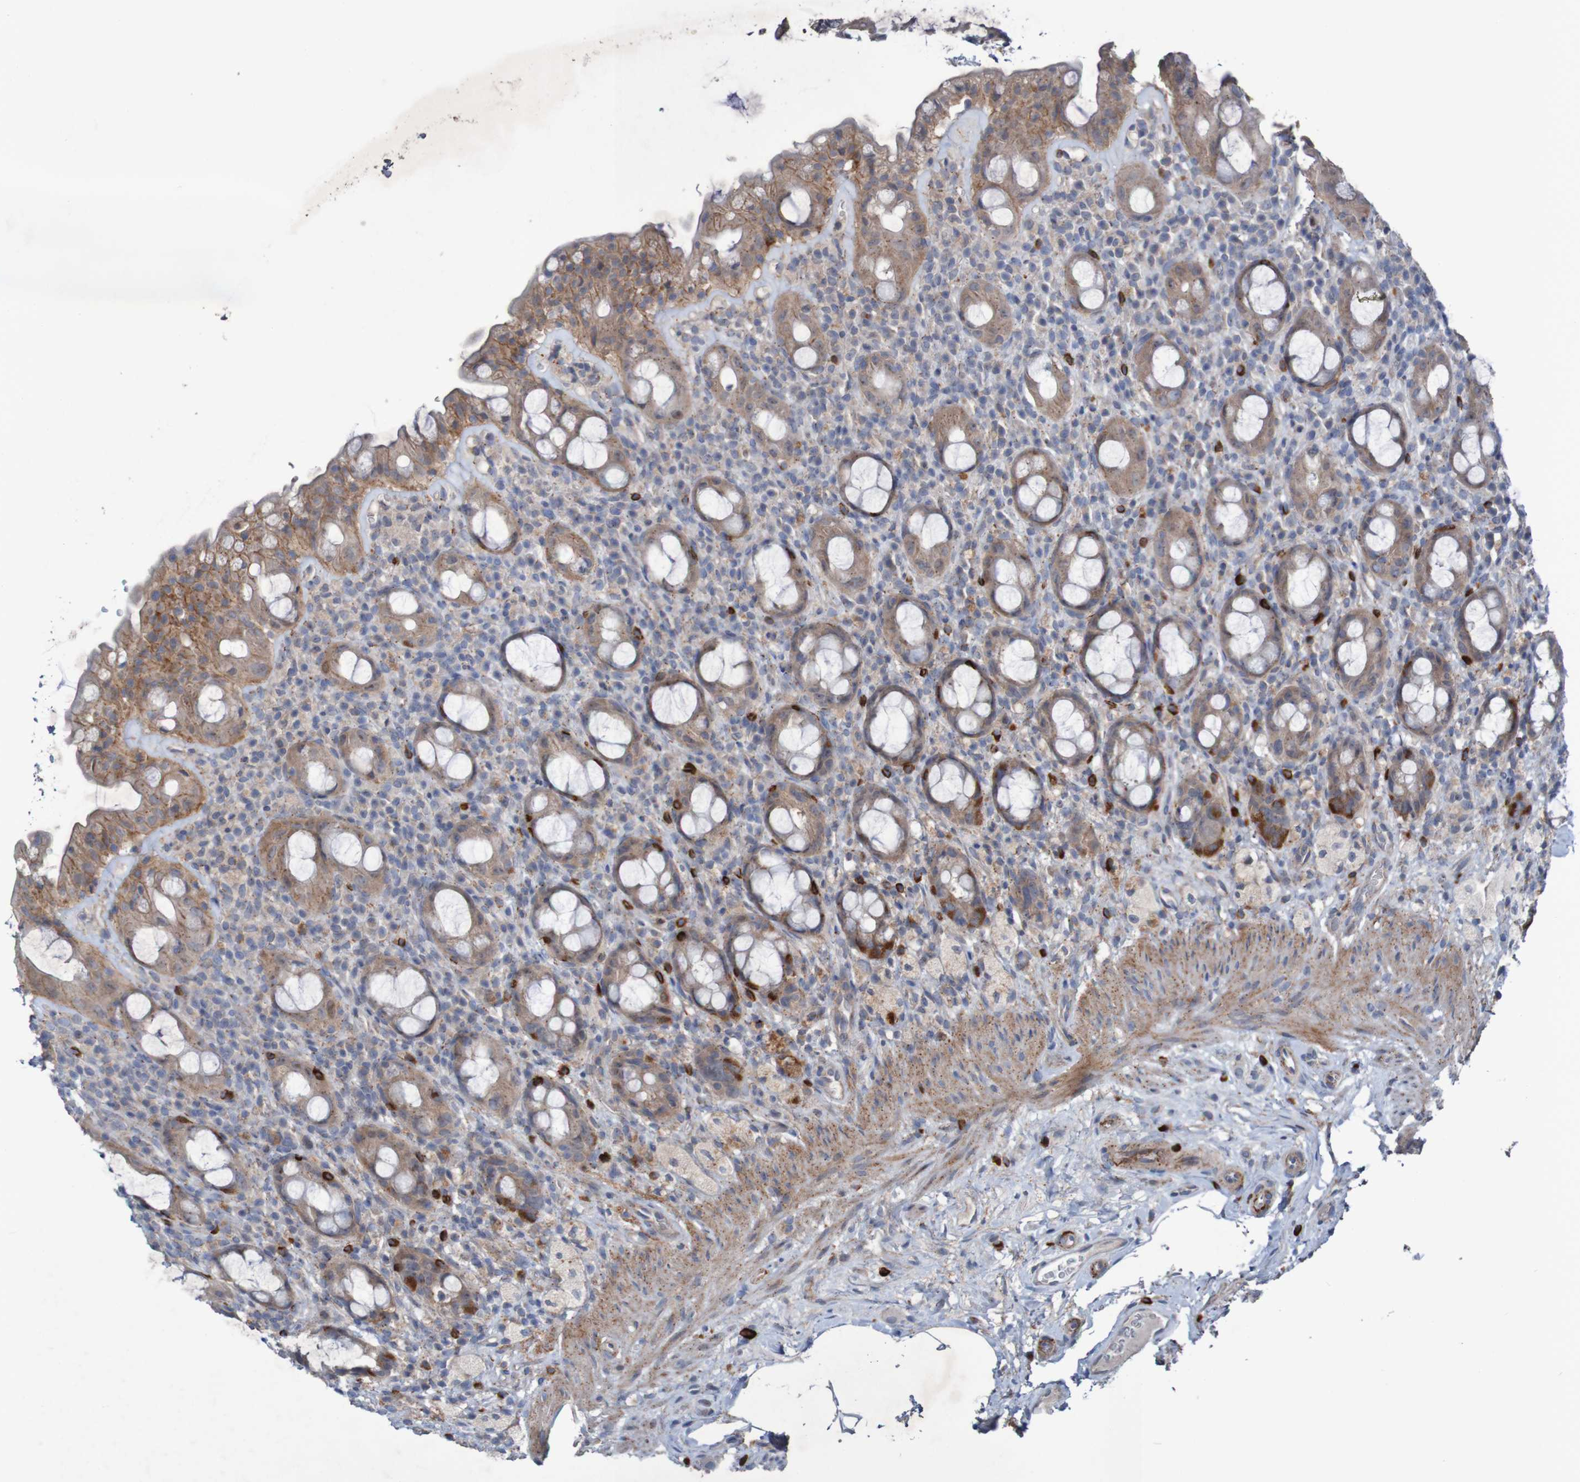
{"staining": {"intensity": "moderate", "quantity": ">75%", "location": "cytoplasmic/membranous"}, "tissue": "rectum", "cell_type": "Glandular cells", "image_type": "normal", "snomed": [{"axis": "morphology", "description": "Normal tissue, NOS"}, {"axis": "topography", "description": "Rectum"}], "caption": "High-magnification brightfield microscopy of benign rectum stained with DAB (3,3'-diaminobenzidine) (brown) and counterstained with hematoxylin (blue). glandular cells exhibit moderate cytoplasmic/membranous staining is identified in approximately>75% of cells. The protein is stained brown, and the nuclei are stained in blue (DAB IHC with brightfield microscopy, high magnification).", "gene": "ANGPT4", "patient": {"sex": "male", "age": 44}}